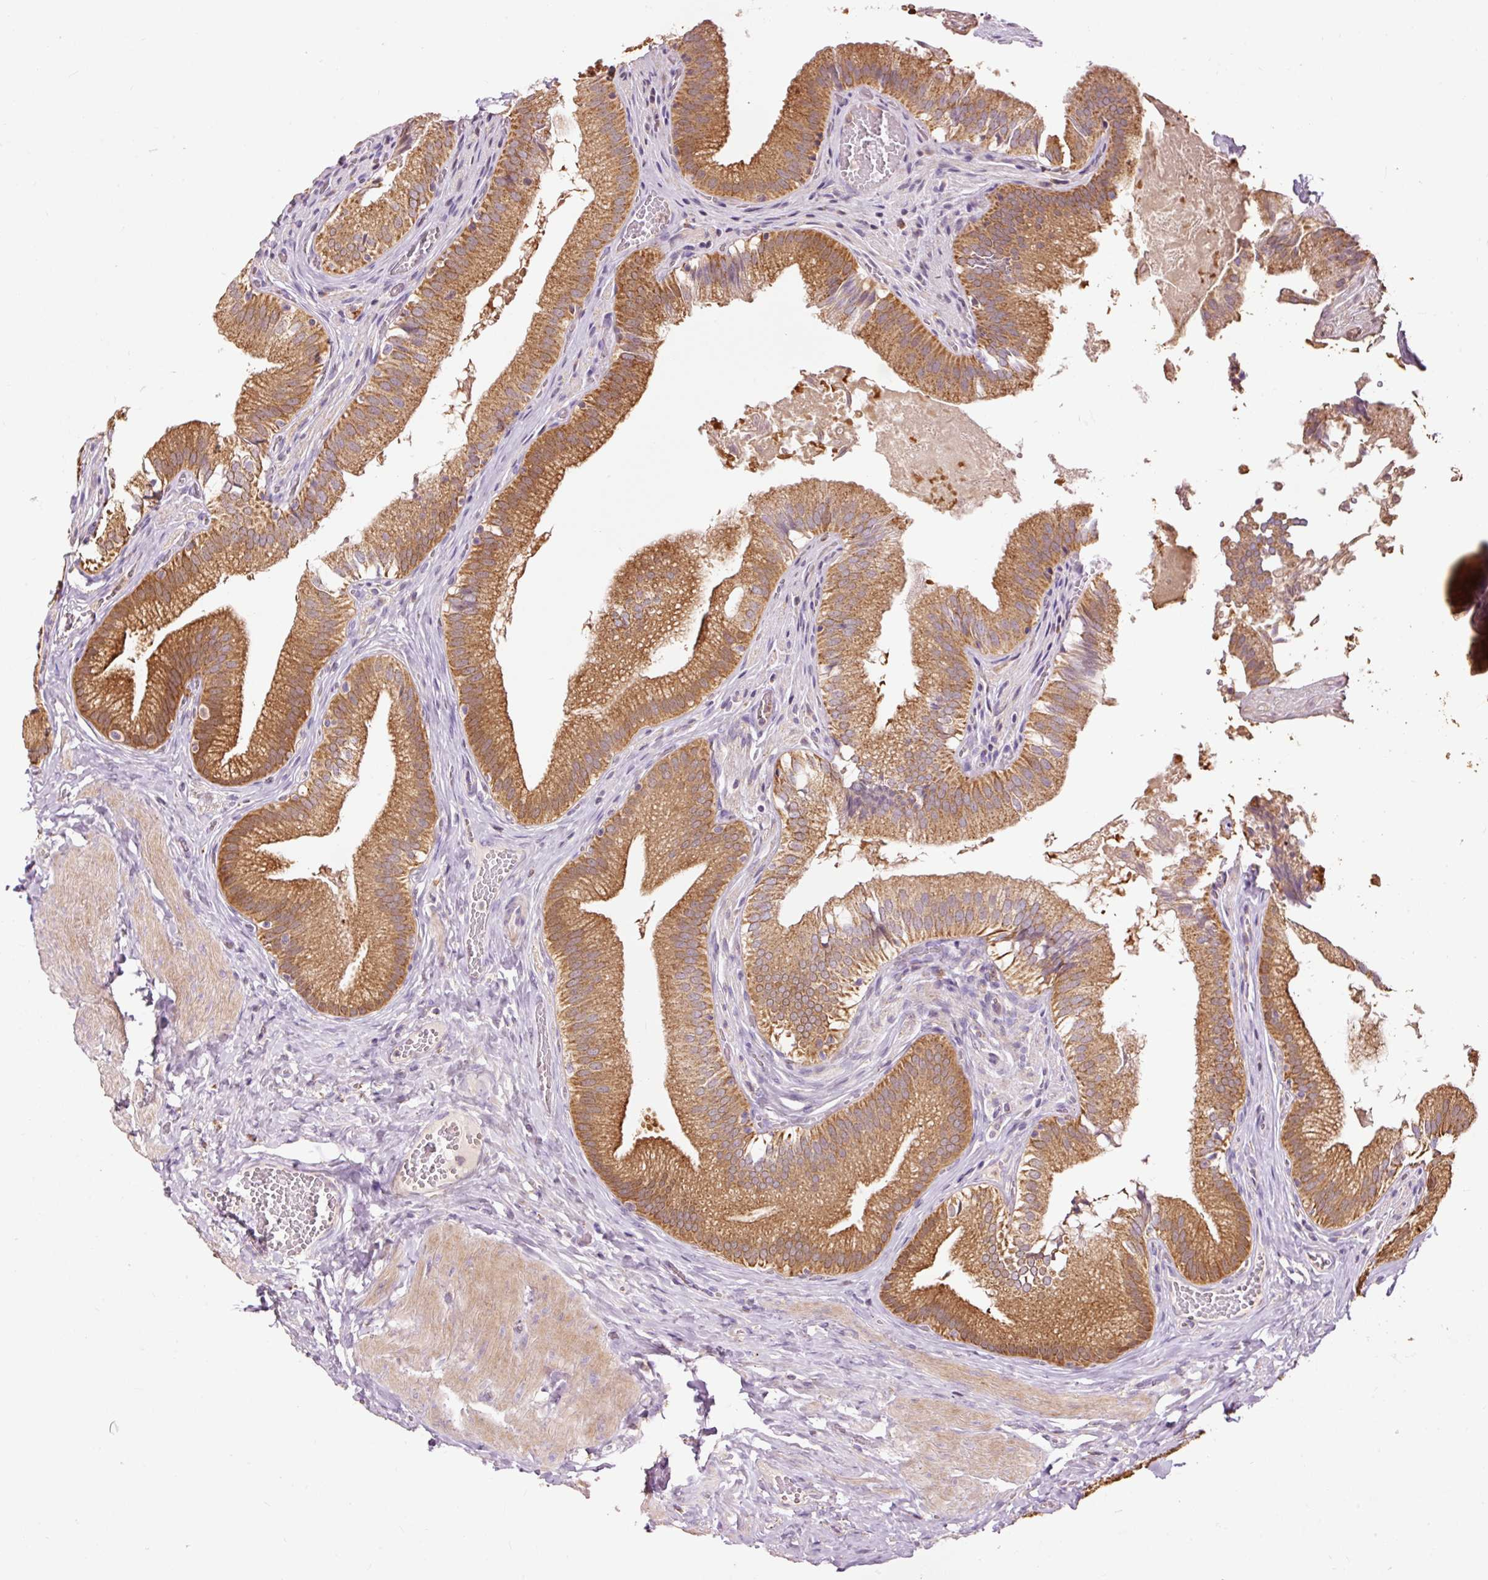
{"staining": {"intensity": "strong", "quantity": ">75%", "location": "cytoplasmic/membranous"}, "tissue": "gallbladder", "cell_type": "Glandular cells", "image_type": "normal", "snomed": [{"axis": "morphology", "description": "Normal tissue, NOS"}, {"axis": "topography", "description": "Gallbladder"}, {"axis": "topography", "description": "Peripheral nerve tissue"}], "caption": "Protein expression analysis of unremarkable human gallbladder reveals strong cytoplasmic/membranous expression in approximately >75% of glandular cells. The protein is shown in brown color, while the nuclei are stained blue.", "gene": "PRDX5", "patient": {"sex": "male", "age": 17}}